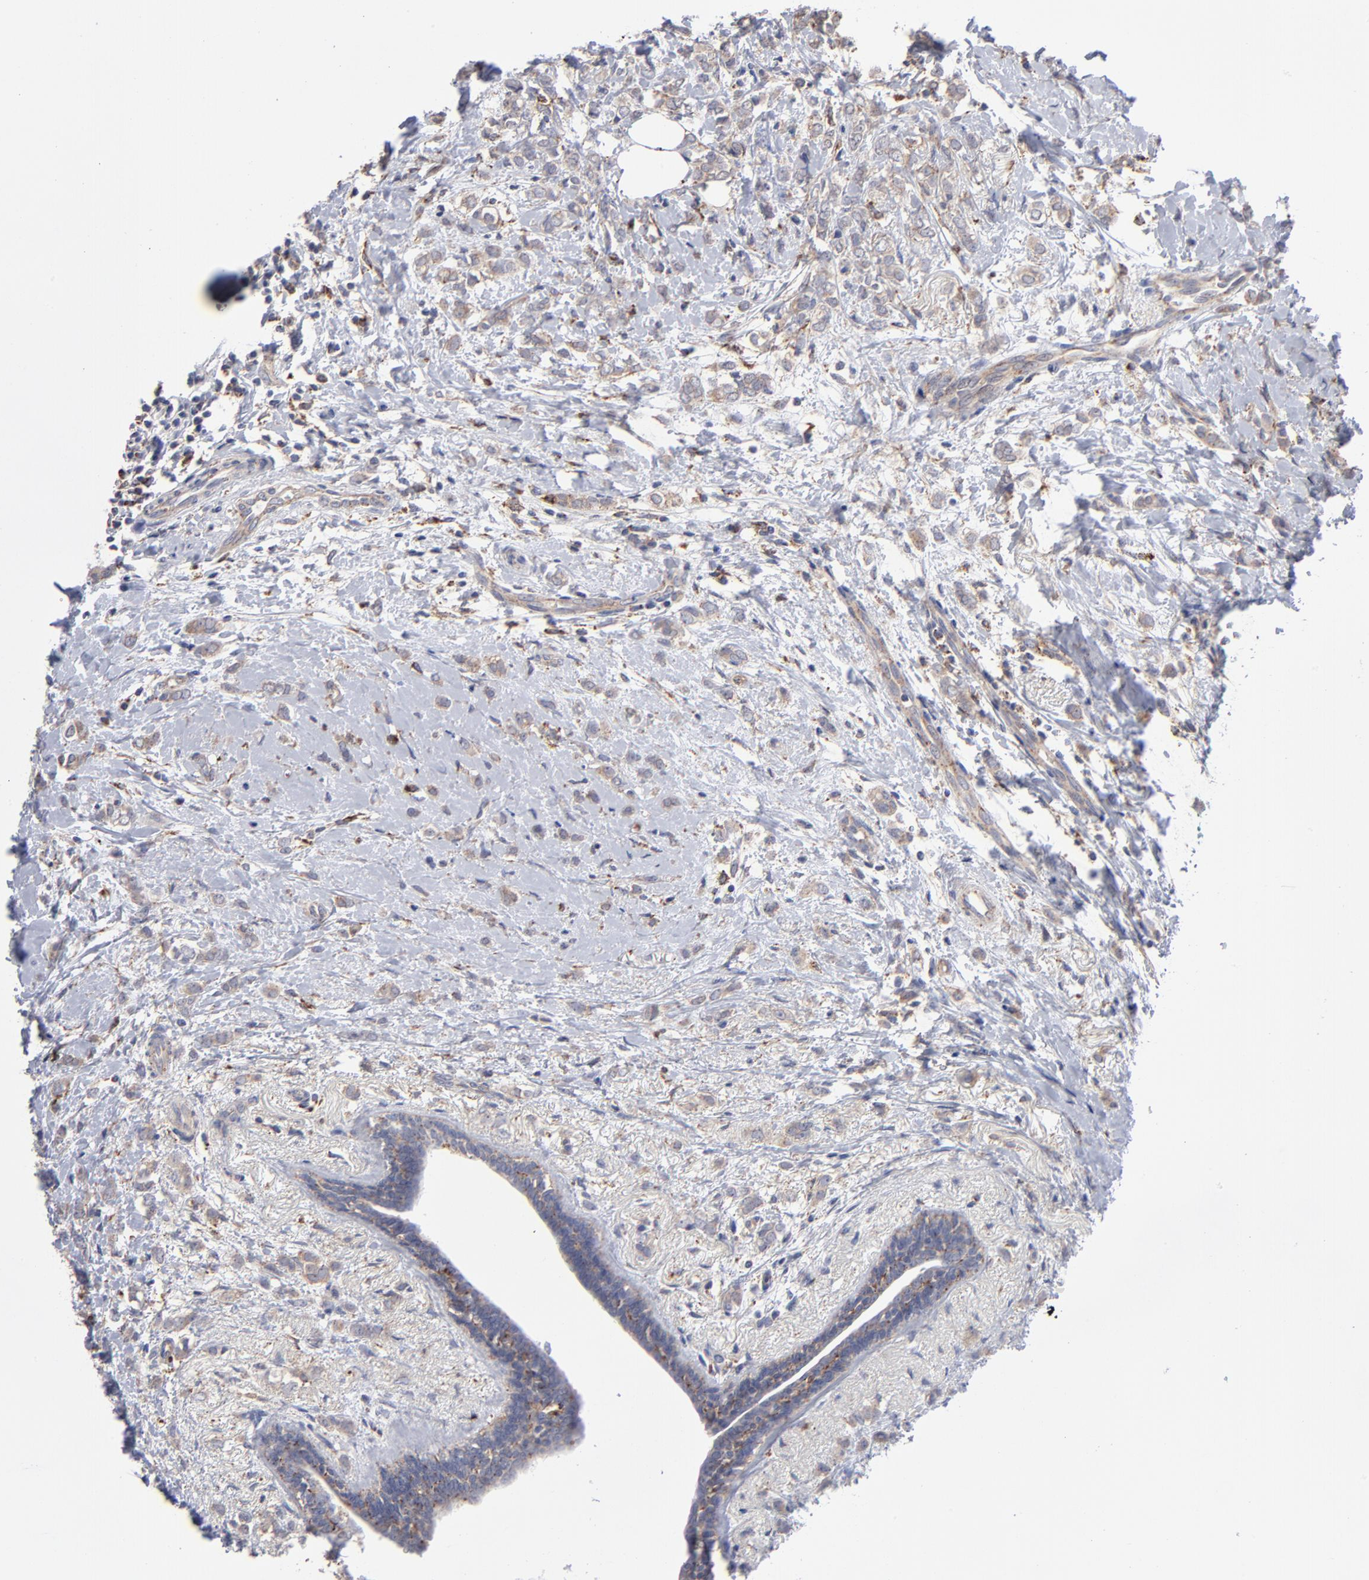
{"staining": {"intensity": "weak", "quantity": ">75%", "location": "cytoplasmic/membranous"}, "tissue": "breast cancer", "cell_type": "Tumor cells", "image_type": "cancer", "snomed": [{"axis": "morphology", "description": "Normal tissue, NOS"}, {"axis": "morphology", "description": "Lobular carcinoma"}, {"axis": "topography", "description": "Breast"}], "caption": "Immunohistochemistry (DAB) staining of breast cancer (lobular carcinoma) demonstrates weak cytoplasmic/membranous protein expression in approximately >75% of tumor cells.", "gene": "RRAGB", "patient": {"sex": "female", "age": 47}}